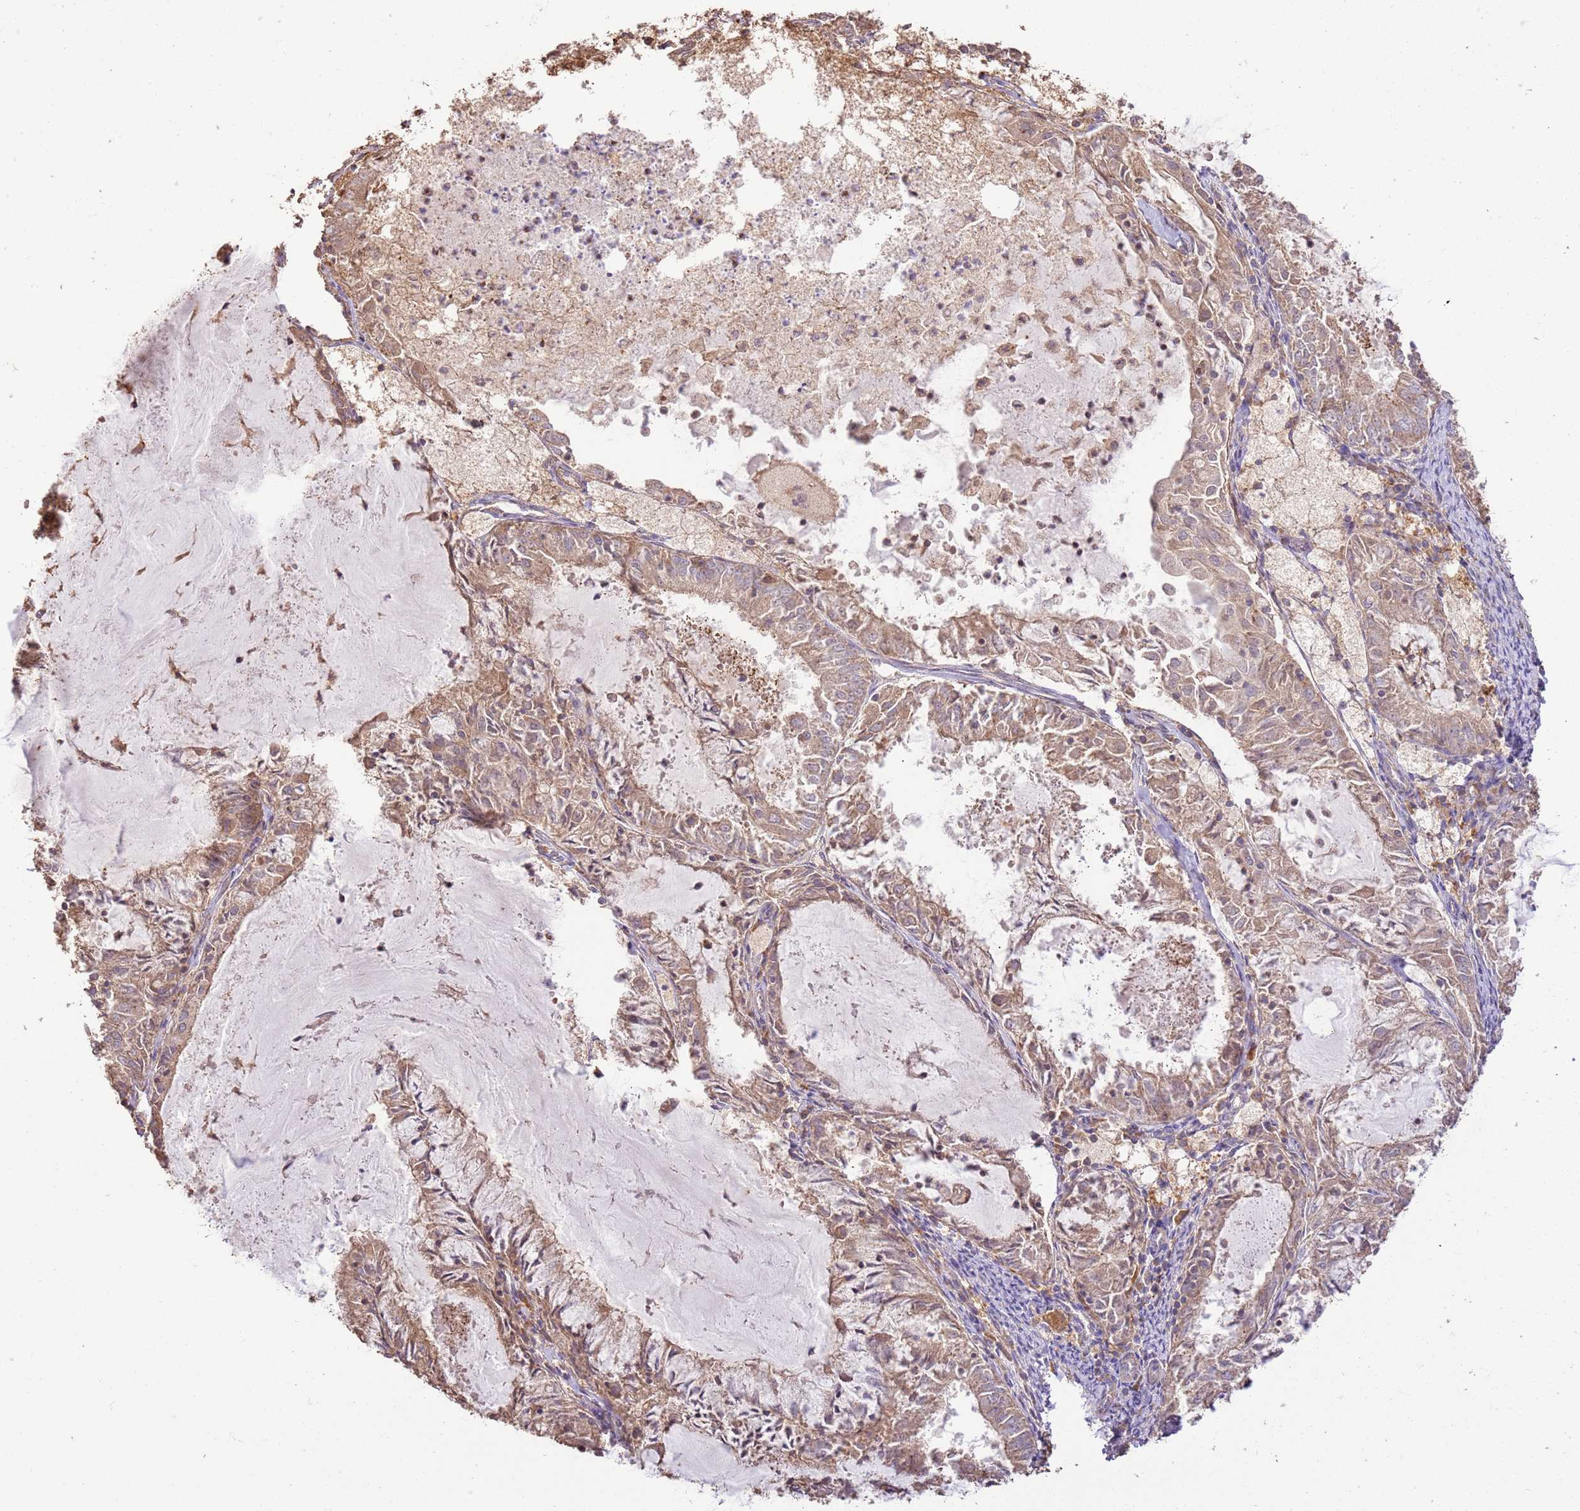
{"staining": {"intensity": "weak", "quantity": ">75%", "location": "cytoplasmic/membranous"}, "tissue": "endometrial cancer", "cell_type": "Tumor cells", "image_type": "cancer", "snomed": [{"axis": "morphology", "description": "Adenocarcinoma, NOS"}, {"axis": "topography", "description": "Endometrium"}], "caption": "Immunohistochemical staining of human endometrial cancer shows low levels of weak cytoplasmic/membranous protein expression in approximately >75% of tumor cells.", "gene": "CEP55", "patient": {"sex": "female", "age": 57}}